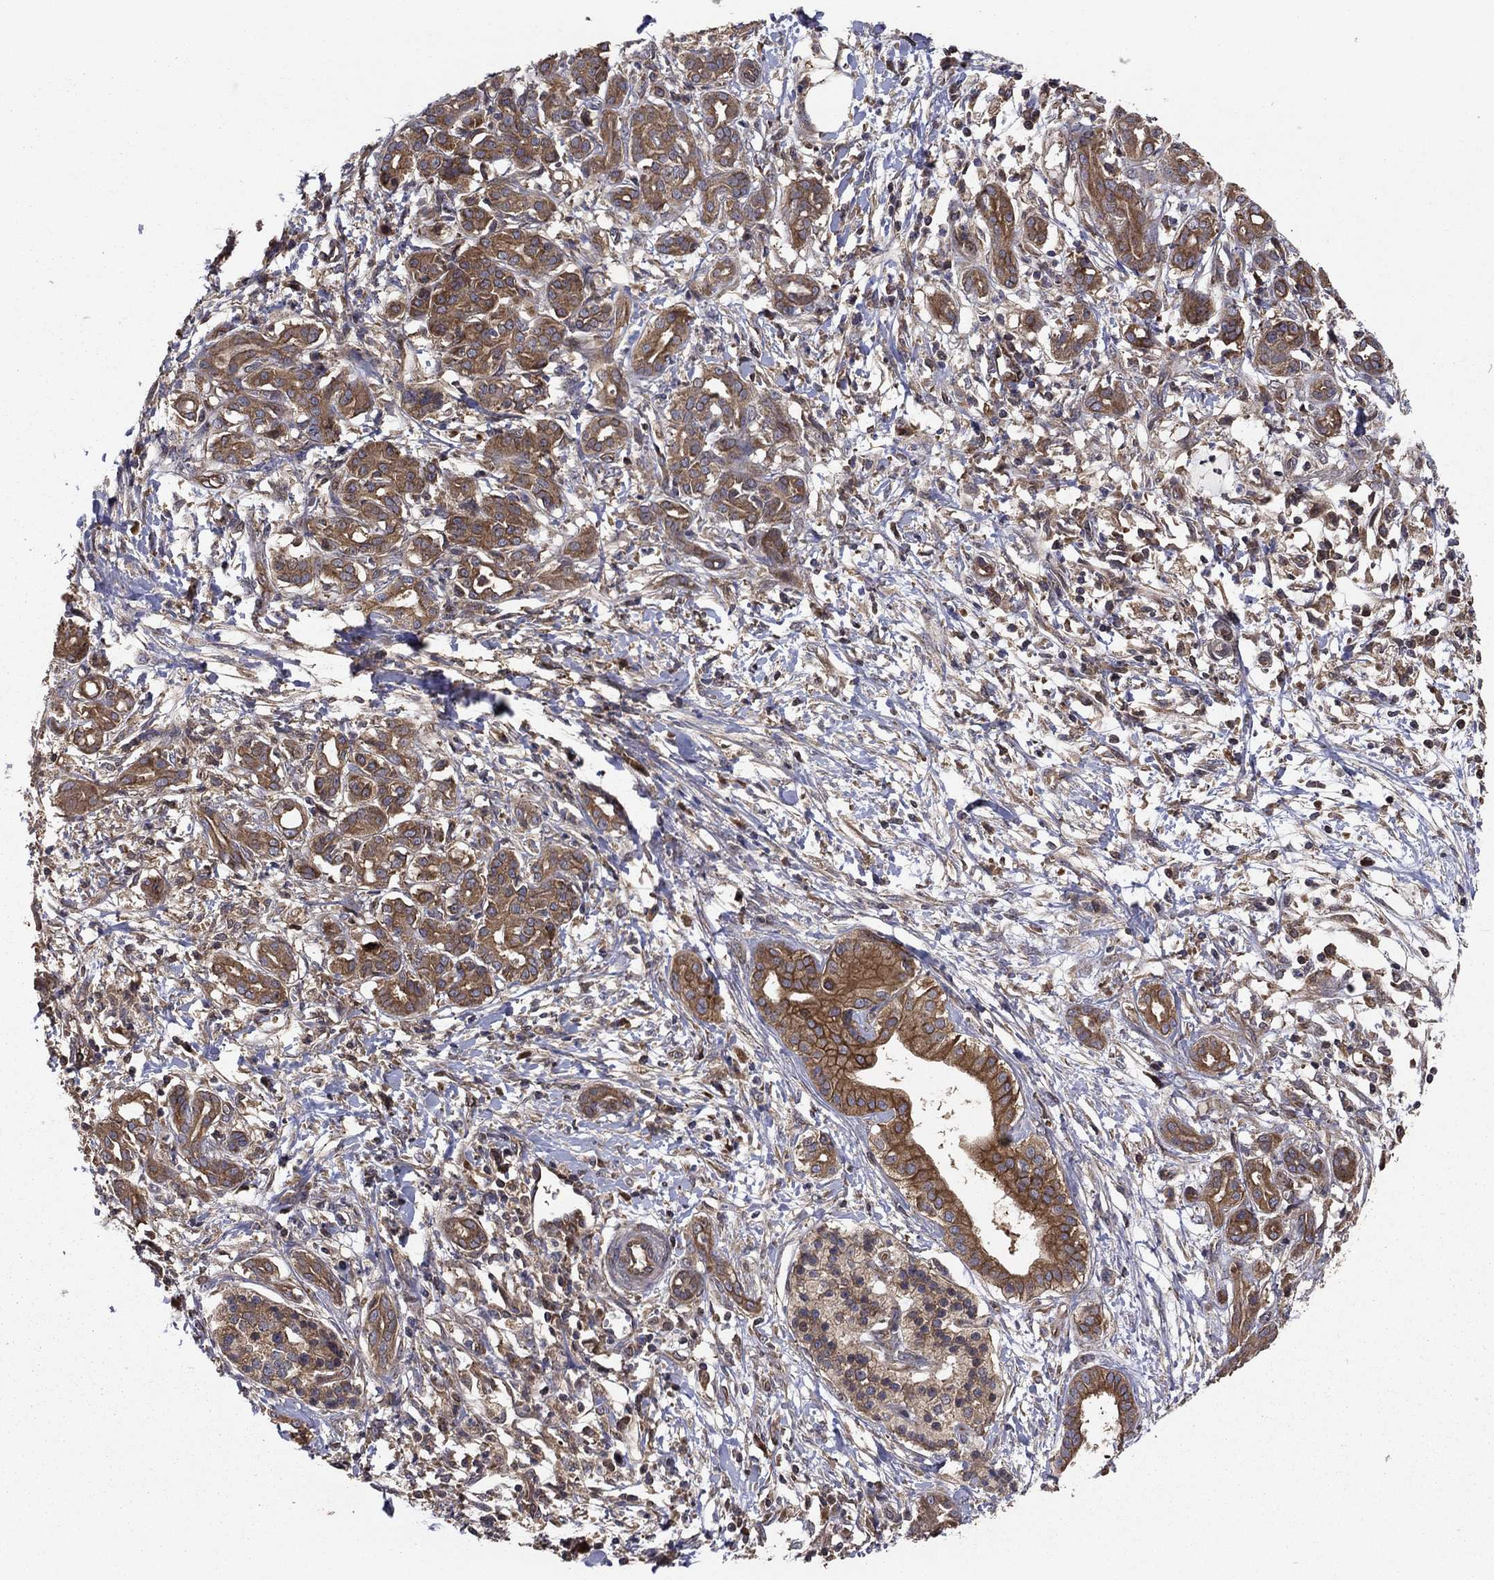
{"staining": {"intensity": "strong", "quantity": ">75%", "location": "cytoplasmic/membranous"}, "tissue": "pancreatic cancer", "cell_type": "Tumor cells", "image_type": "cancer", "snomed": [{"axis": "morphology", "description": "Adenocarcinoma, NOS"}, {"axis": "topography", "description": "Pancreas"}], "caption": "This image demonstrates pancreatic cancer (adenocarcinoma) stained with immunohistochemistry (IHC) to label a protein in brown. The cytoplasmic/membranous of tumor cells show strong positivity for the protein. Nuclei are counter-stained blue.", "gene": "BABAM2", "patient": {"sex": "male", "age": 72}}